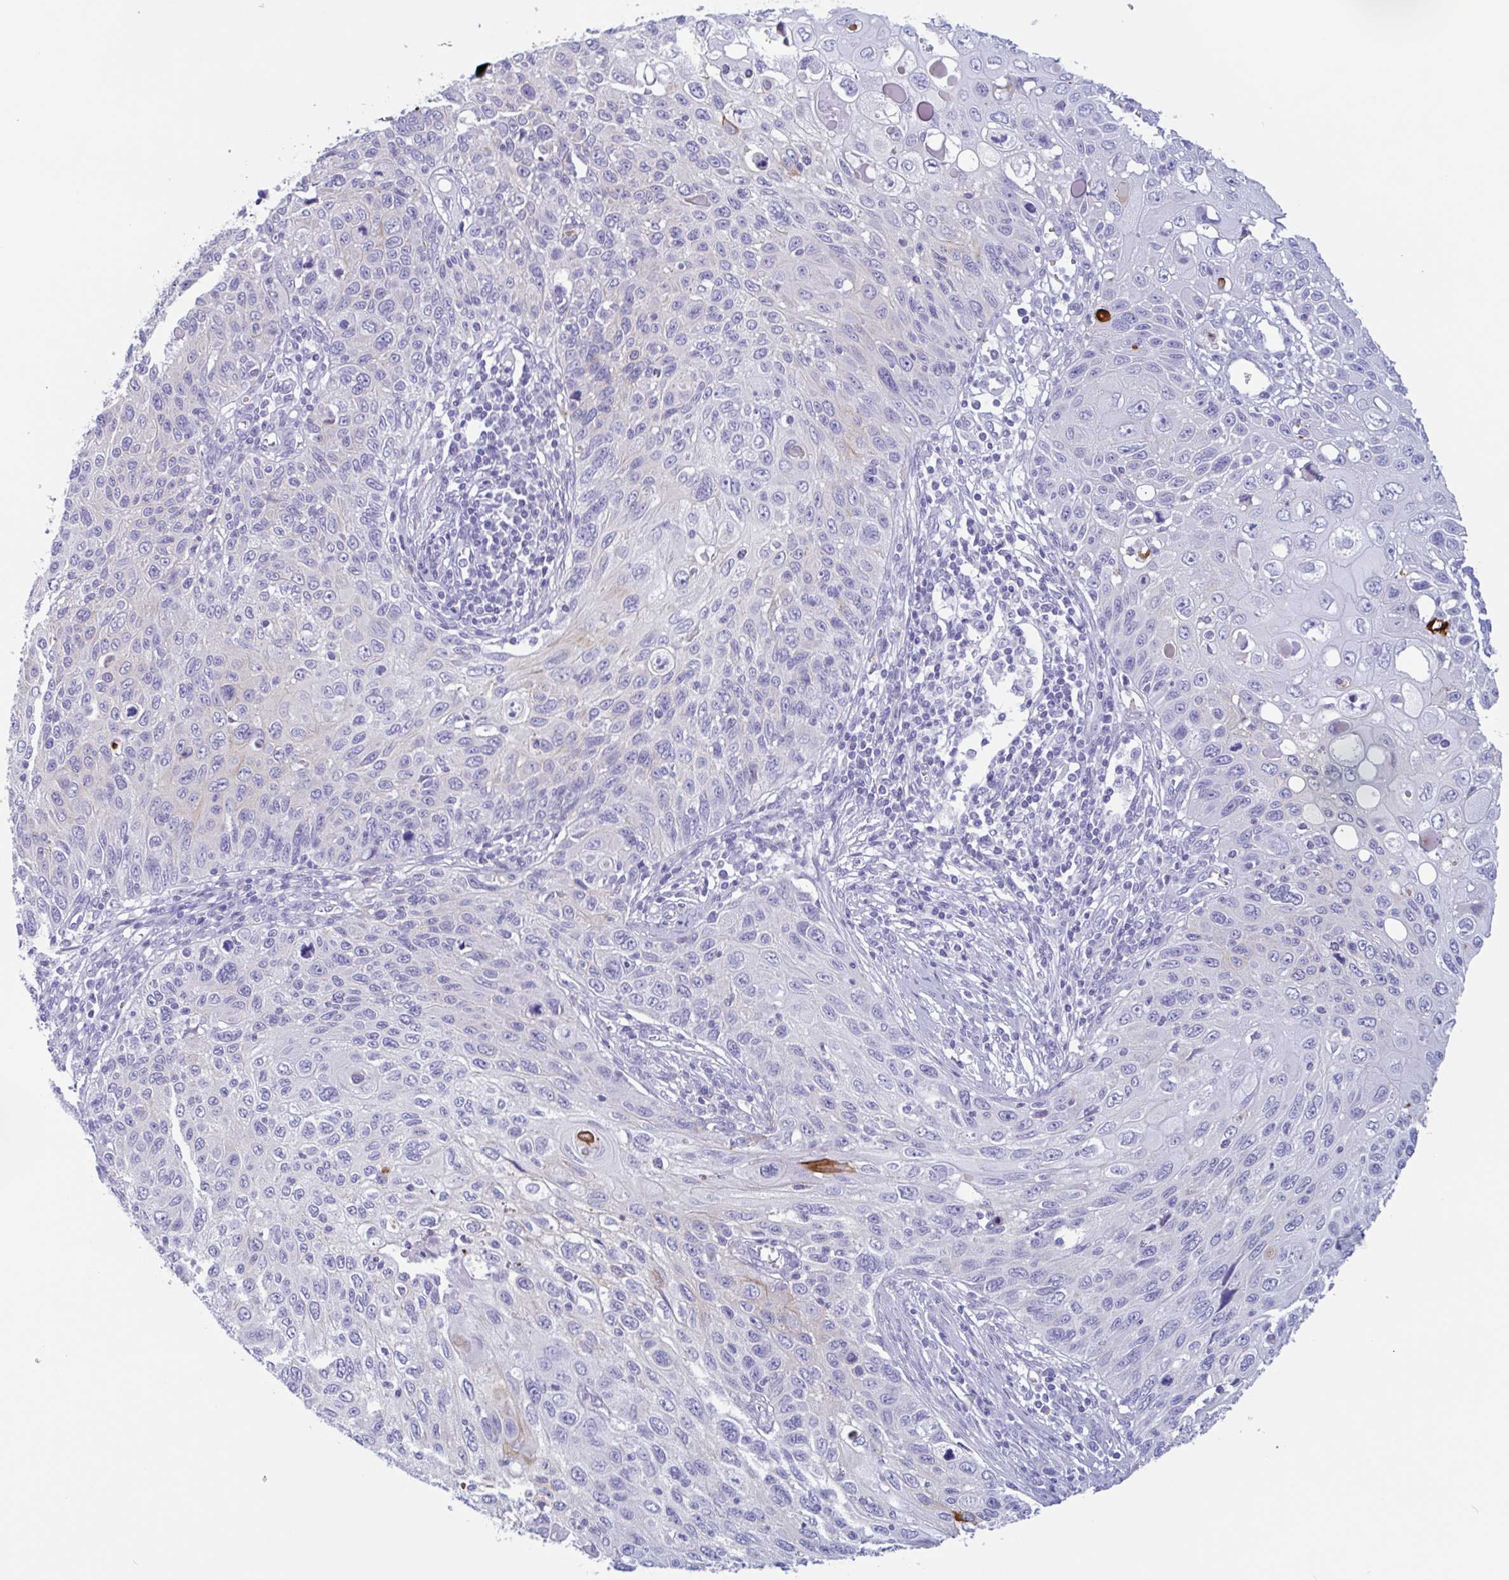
{"staining": {"intensity": "negative", "quantity": "none", "location": "none"}, "tissue": "cervical cancer", "cell_type": "Tumor cells", "image_type": "cancer", "snomed": [{"axis": "morphology", "description": "Squamous cell carcinoma, NOS"}, {"axis": "topography", "description": "Cervix"}], "caption": "This is an immunohistochemistry (IHC) photomicrograph of cervical squamous cell carcinoma. There is no positivity in tumor cells.", "gene": "DTWD2", "patient": {"sex": "female", "age": 70}}